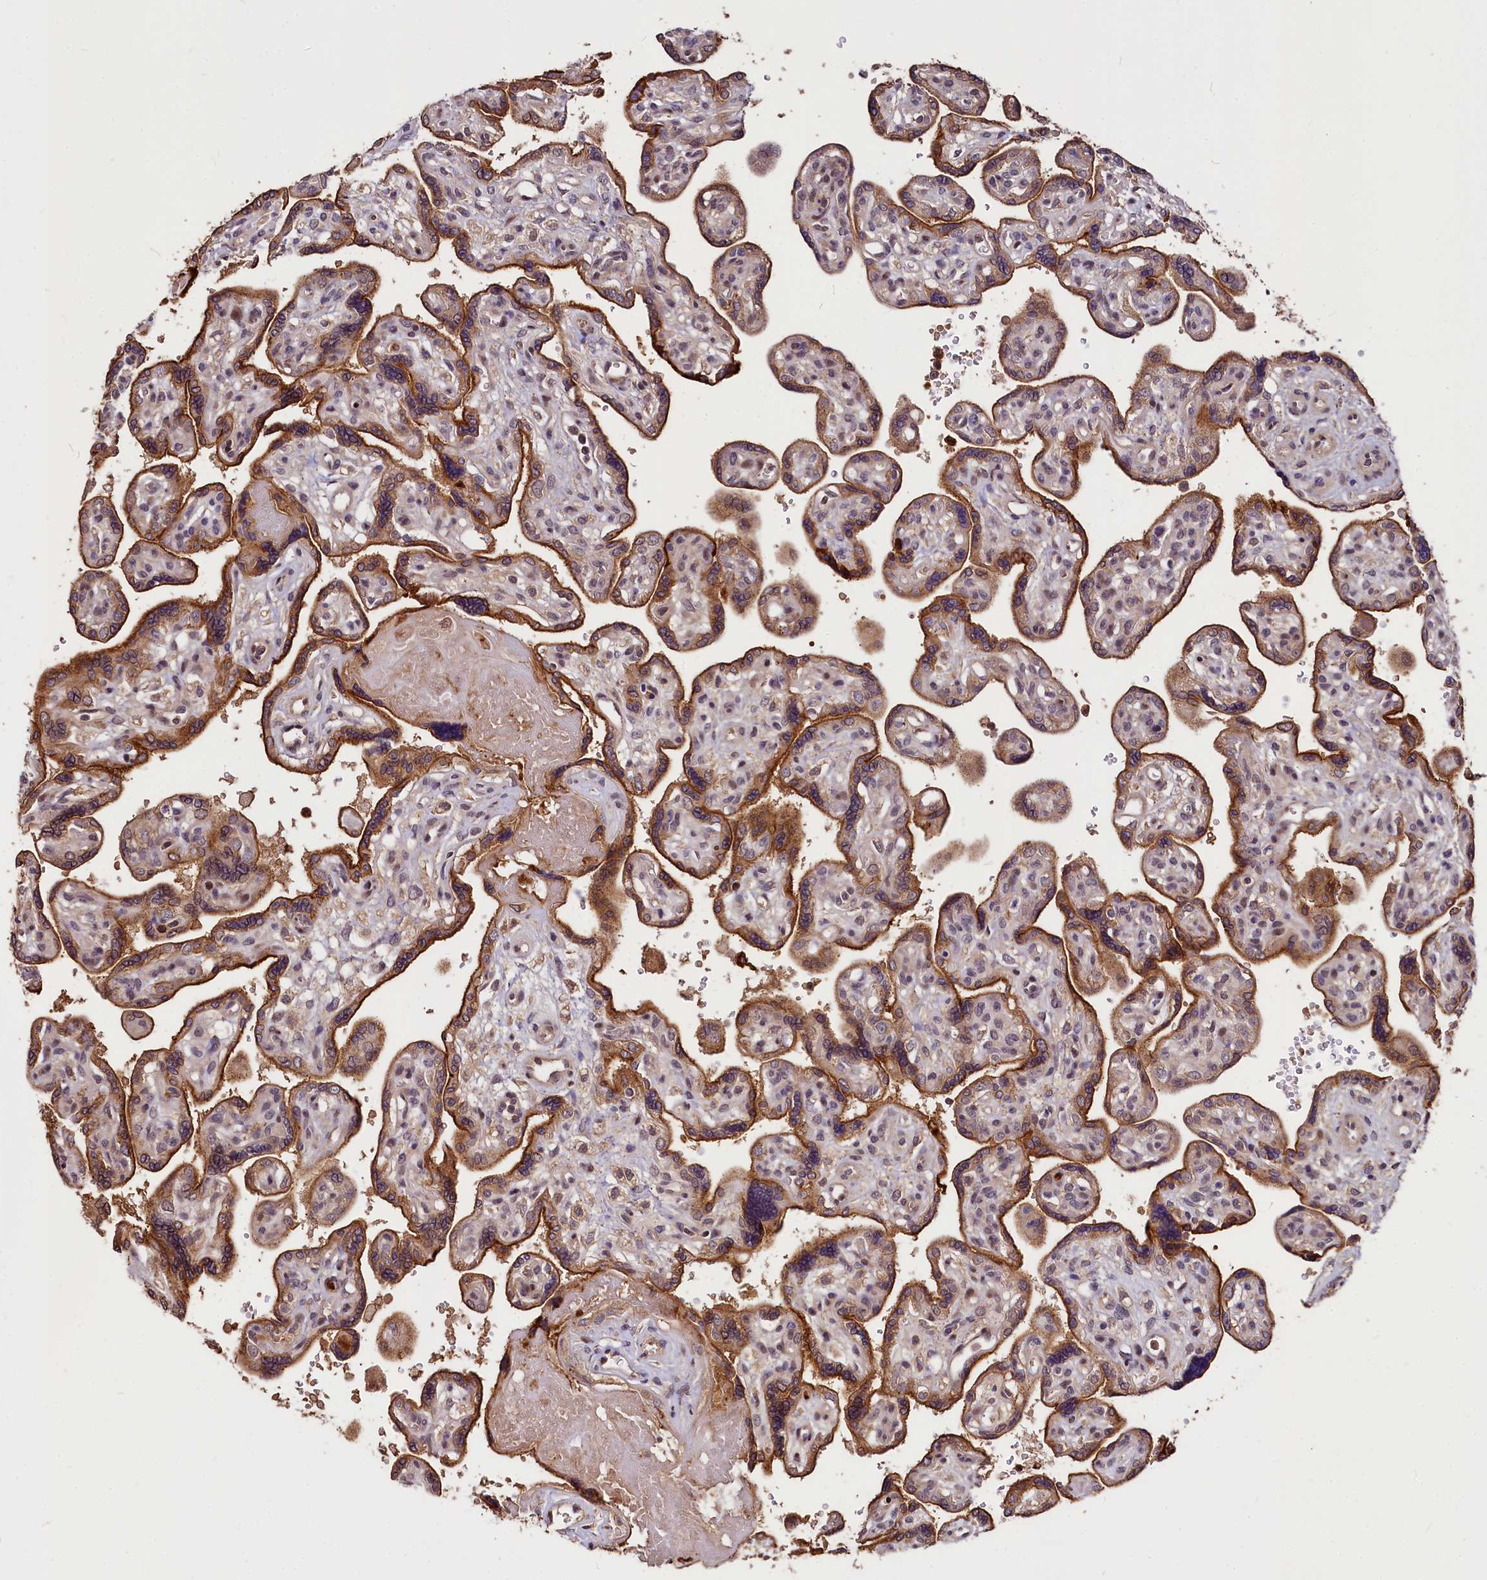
{"staining": {"intensity": "moderate", "quantity": ">75%", "location": "cytoplasmic/membranous"}, "tissue": "placenta", "cell_type": "Trophoblastic cells", "image_type": "normal", "snomed": [{"axis": "morphology", "description": "Normal tissue, NOS"}, {"axis": "topography", "description": "Placenta"}], "caption": "This is an image of IHC staining of benign placenta, which shows moderate staining in the cytoplasmic/membranous of trophoblastic cells.", "gene": "ATG101", "patient": {"sex": "female", "age": 39}}